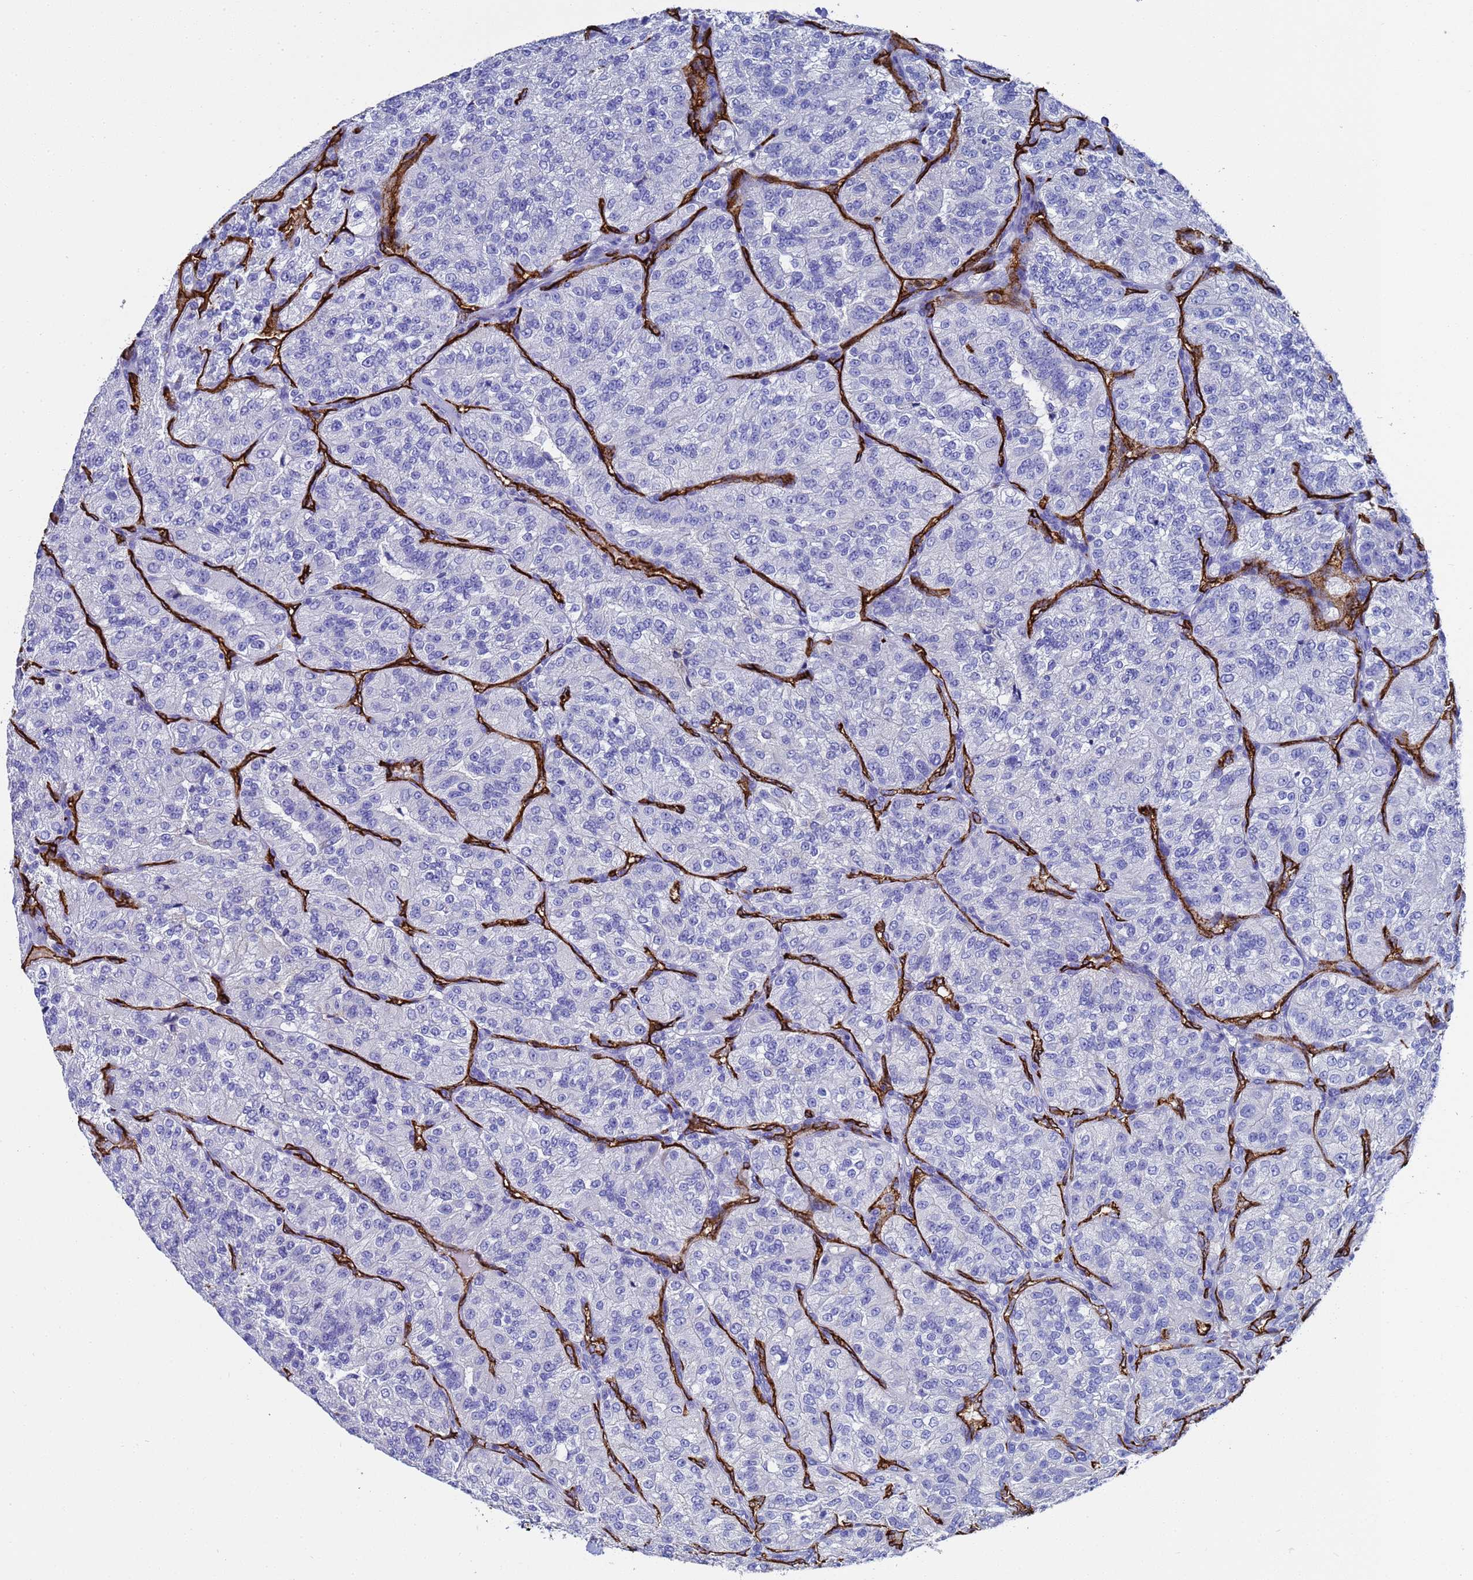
{"staining": {"intensity": "negative", "quantity": "none", "location": "none"}, "tissue": "renal cancer", "cell_type": "Tumor cells", "image_type": "cancer", "snomed": [{"axis": "morphology", "description": "Adenocarcinoma, NOS"}, {"axis": "topography", "description": "Kidney"}], "caption": "The immunohistochemistry photomicrograph has no significant staining in tumor cells of adenocarcinoma (renal) tissue. Brightfield microscopy of immunohistochemistry stained with DAB (3,3'-diaminobenzidine) (brown) and hematoxylin (blue), captured at high magnification.", "gene": "ADIPOQ", "patient": {"sex": "female", "age": 63}}